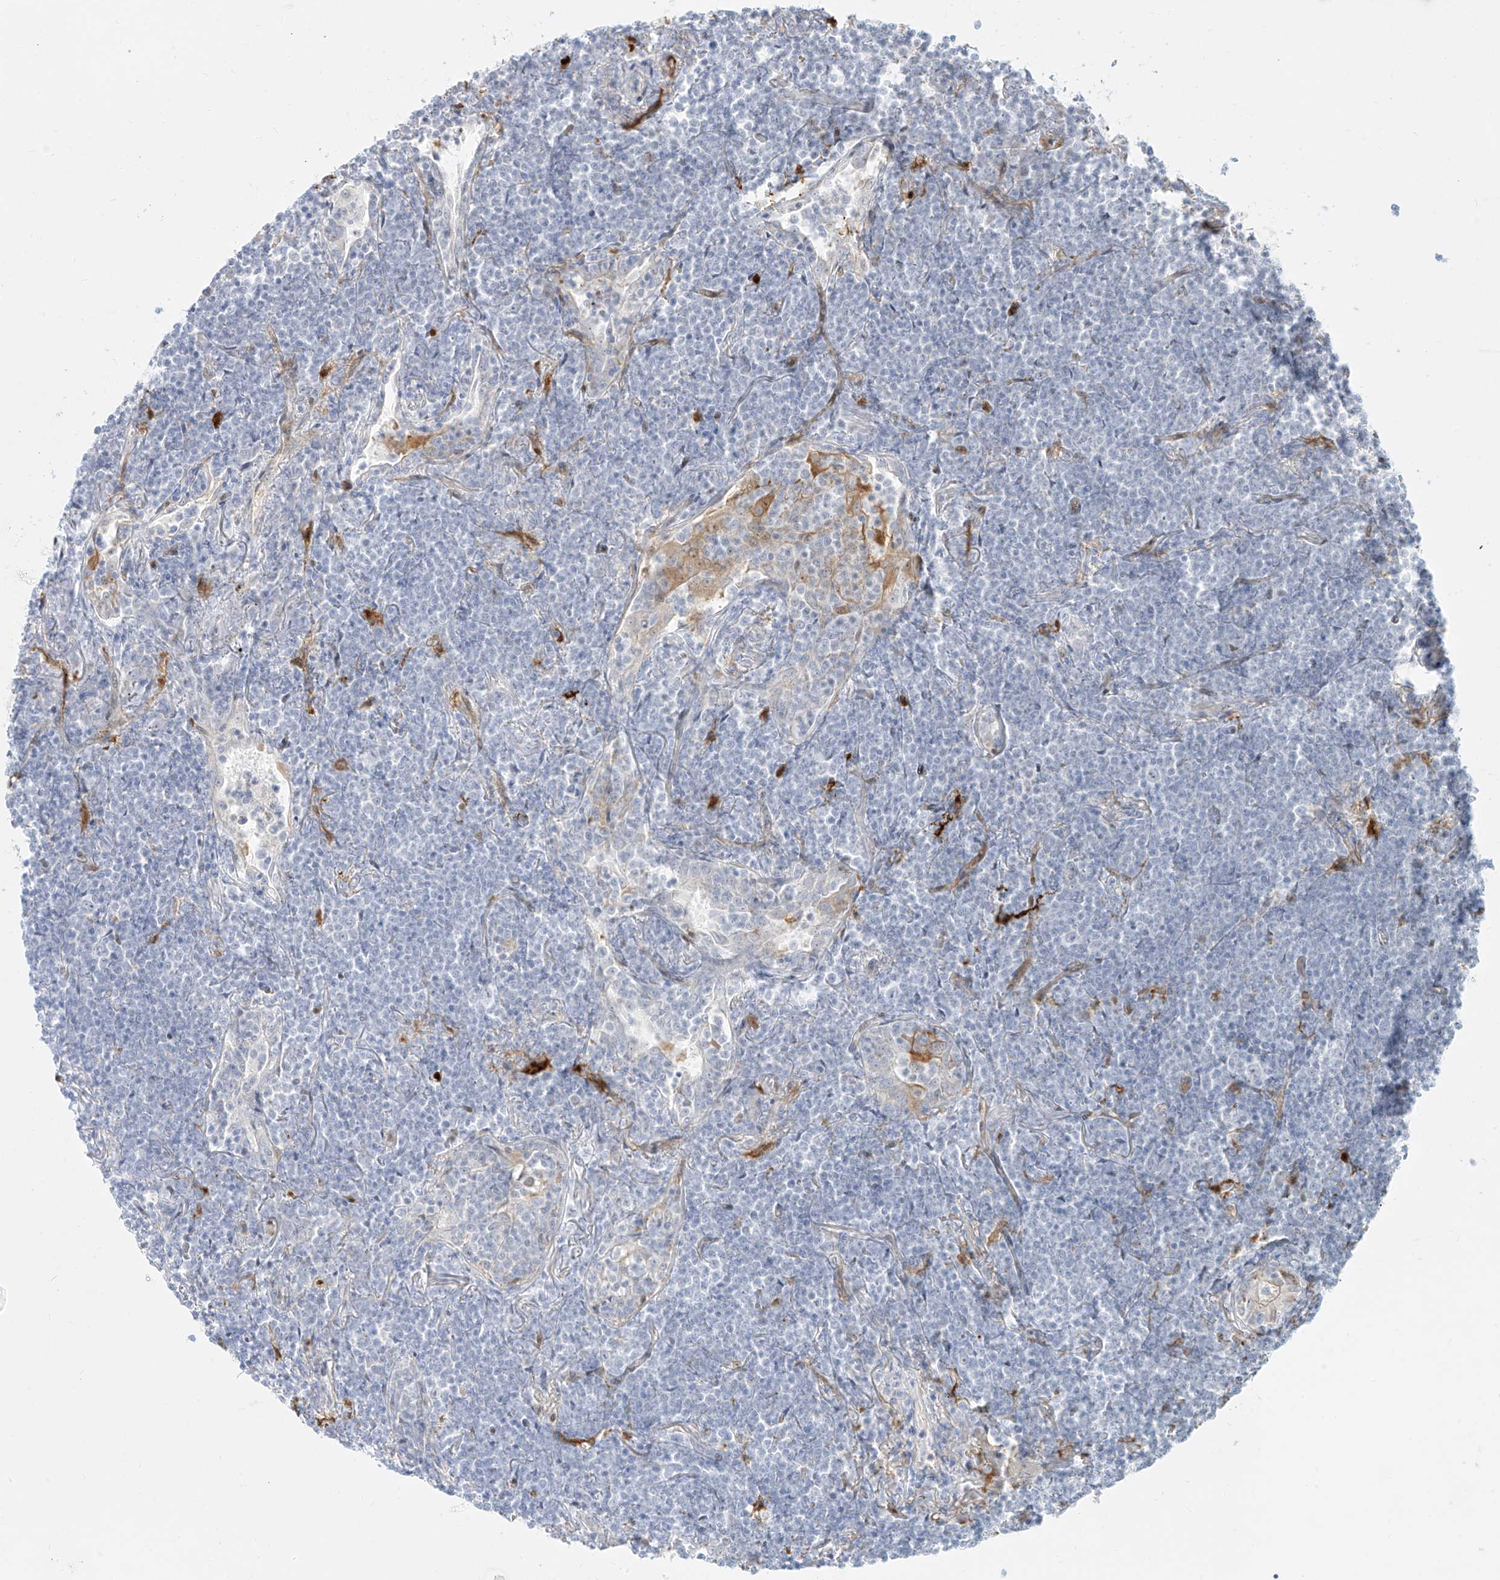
{"staining": {"intensity": "negative", "quantity": "none", "location": "none"}, "tissue": "lymphoma", "cell_type": "Tumor cells", "image_type": "cancer", "snomed": [{"axis": "morphology", "description": "Malignant lymphoma, non-Hodgkin's type, Low grade"}, {"axis": "topography", "description": "Lung"}], "caption": "Immunohistochemistry (IHC) histopathology image of neoplastic tissue: human malignant lymphoma, non-Hodgkin's type (low-grade) stained with DAB (3,3'-diaminobenzidine) displays no significant protein expression in tumor cells.", "gene": "NHSL1", "patient": {"sex": "female", "age": 71}}